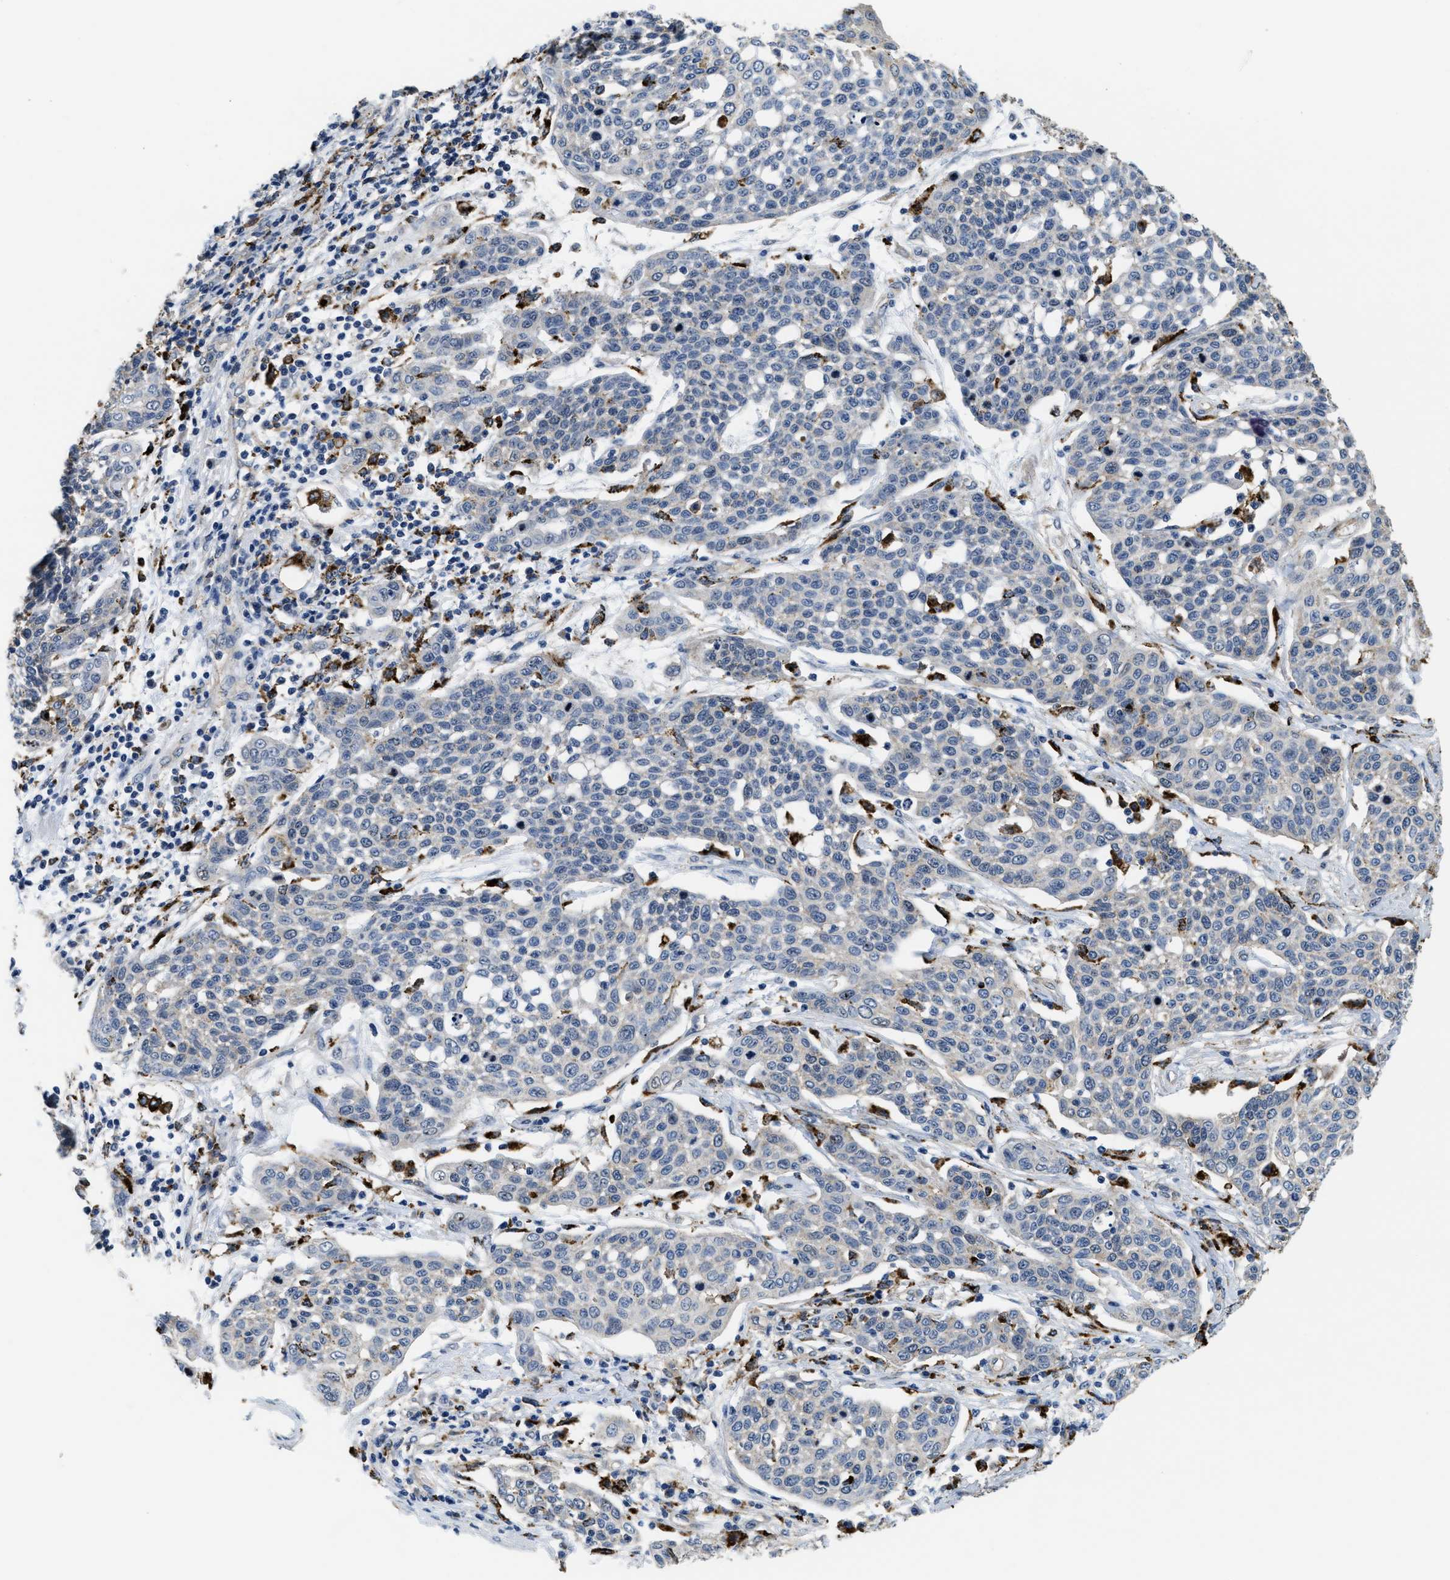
{"staining": {"intensity": "negative", "quantity": "none", "location": "none"}, "tissue": "cervical cancer", "cell_type": "Tumor cells", "image_type": "cancer", "snomed": [{"axis": "morphology", "description": "Squamous cell carcinoma, NOS"}, {"axis": "topography", "description": "Cervix"}], "caption": "This is a histopathology image of immunohistochemistry staining of squamous cell carcinoma (cervical), which shows no staining in tumor cells.", "gene": "BMPR2", "patient": {"sex": "female", "age": 34}}